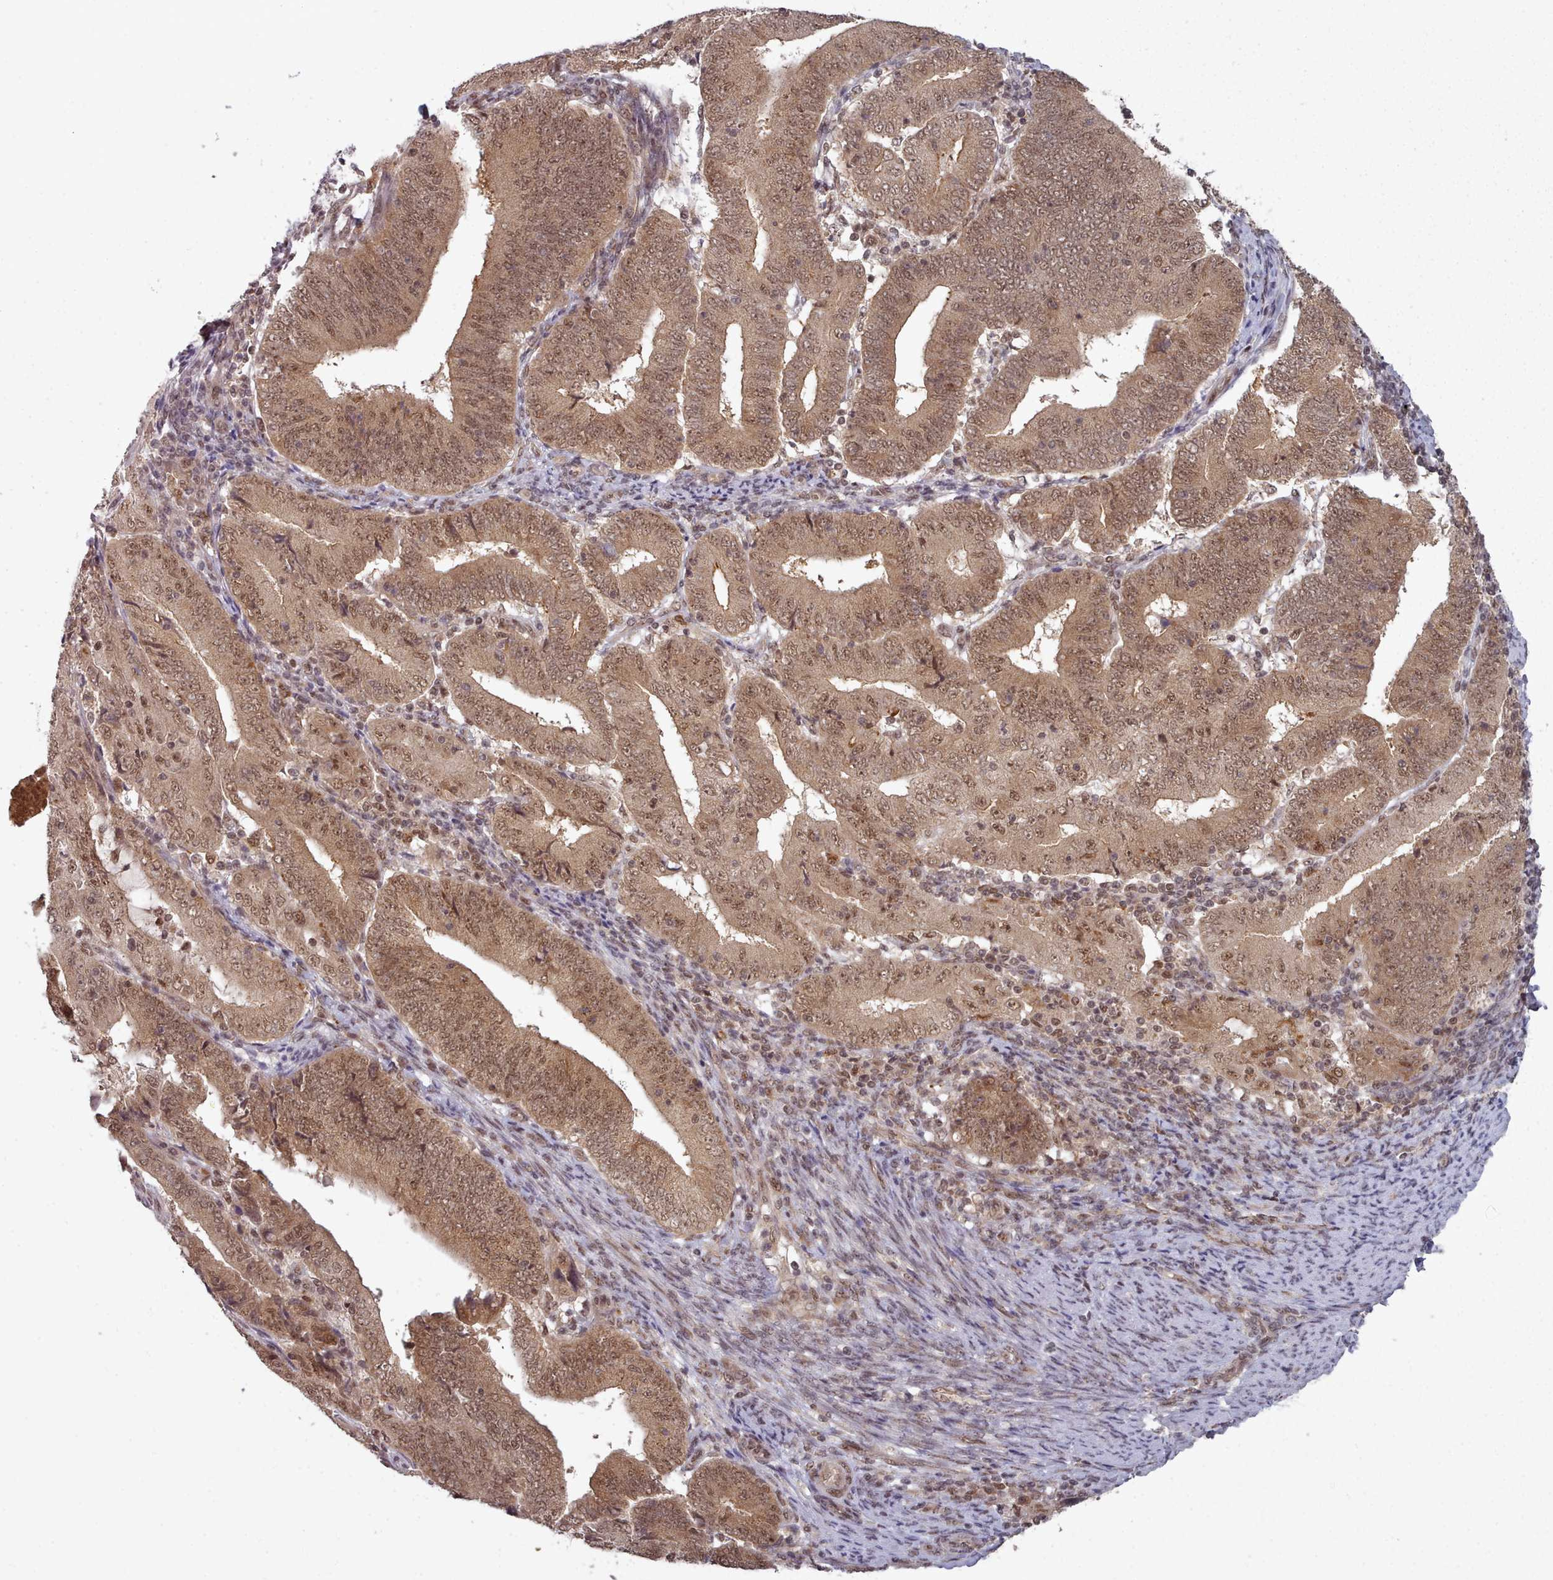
{"staining": {"intensity": "moderate", "quantity": ">75%", "location": "cytoplasmic/membranous,nuclear"}, "tissue": "endometrial cancer", "cell_type": "Tumor cells", "image_type": "cancer", "snomed": [{"axis": "morphology", "description": "Adenocarcinoma, NOS"}, {"axis": "topography", "description": "Endometrium"}], "caption": "Protein staining of endometrial cancer tissue demonstrates moderate cytoplasmic/membranous and nuclear positivity in about >75% of tumor cells. The staining was performed using DAB to visualize the protein expression in brown, while the nuclei were stained in blue with hematoxylin (Magnification: 20x).", "gene": "DHX8", "patient": {"sex": "female", "age": 70}}